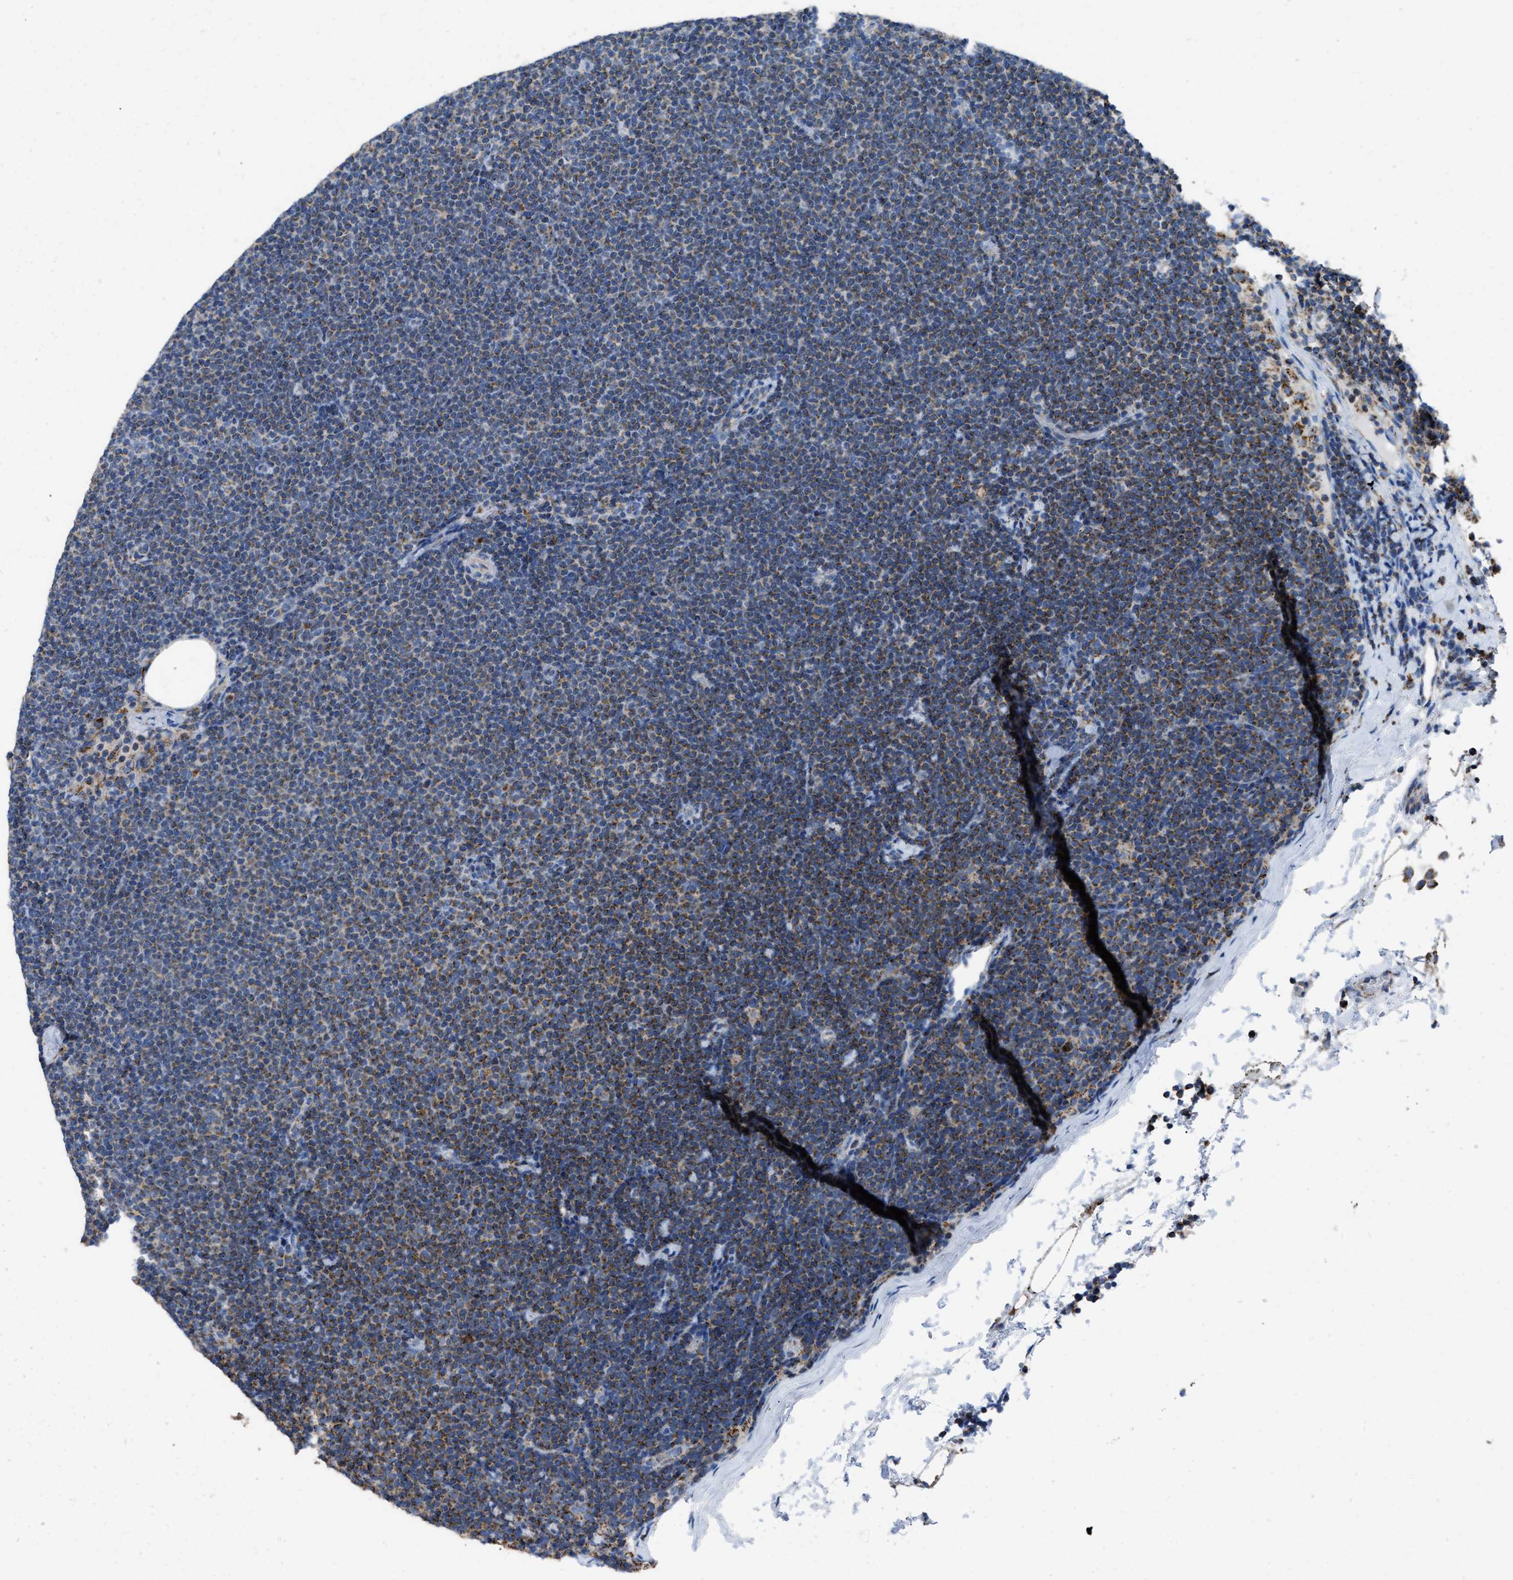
{"staining": {"intensity": "moderate", "quantity": ">75%", "location": "cytoplasmic/membranous"}, "tissue": "lymphoma", "cell_type": "Tumor cells", "image_type": "cancer", "snomed": [{"axis": "morphology", "description": "Malignant lymphoma, non-Hodgkin's type, Low grade"}, {"axis": "topography", "description": "Lymph node"}], "caption": "Brown immunohistochemical staining in low-grade malignant lymphoma, non-Hodgkin's type reveals moderate cytoplasmic/membranous expression in about >75% of tumor cells.", "gene": "ETFB", "patient": {"sex": "female", "age": 53}}